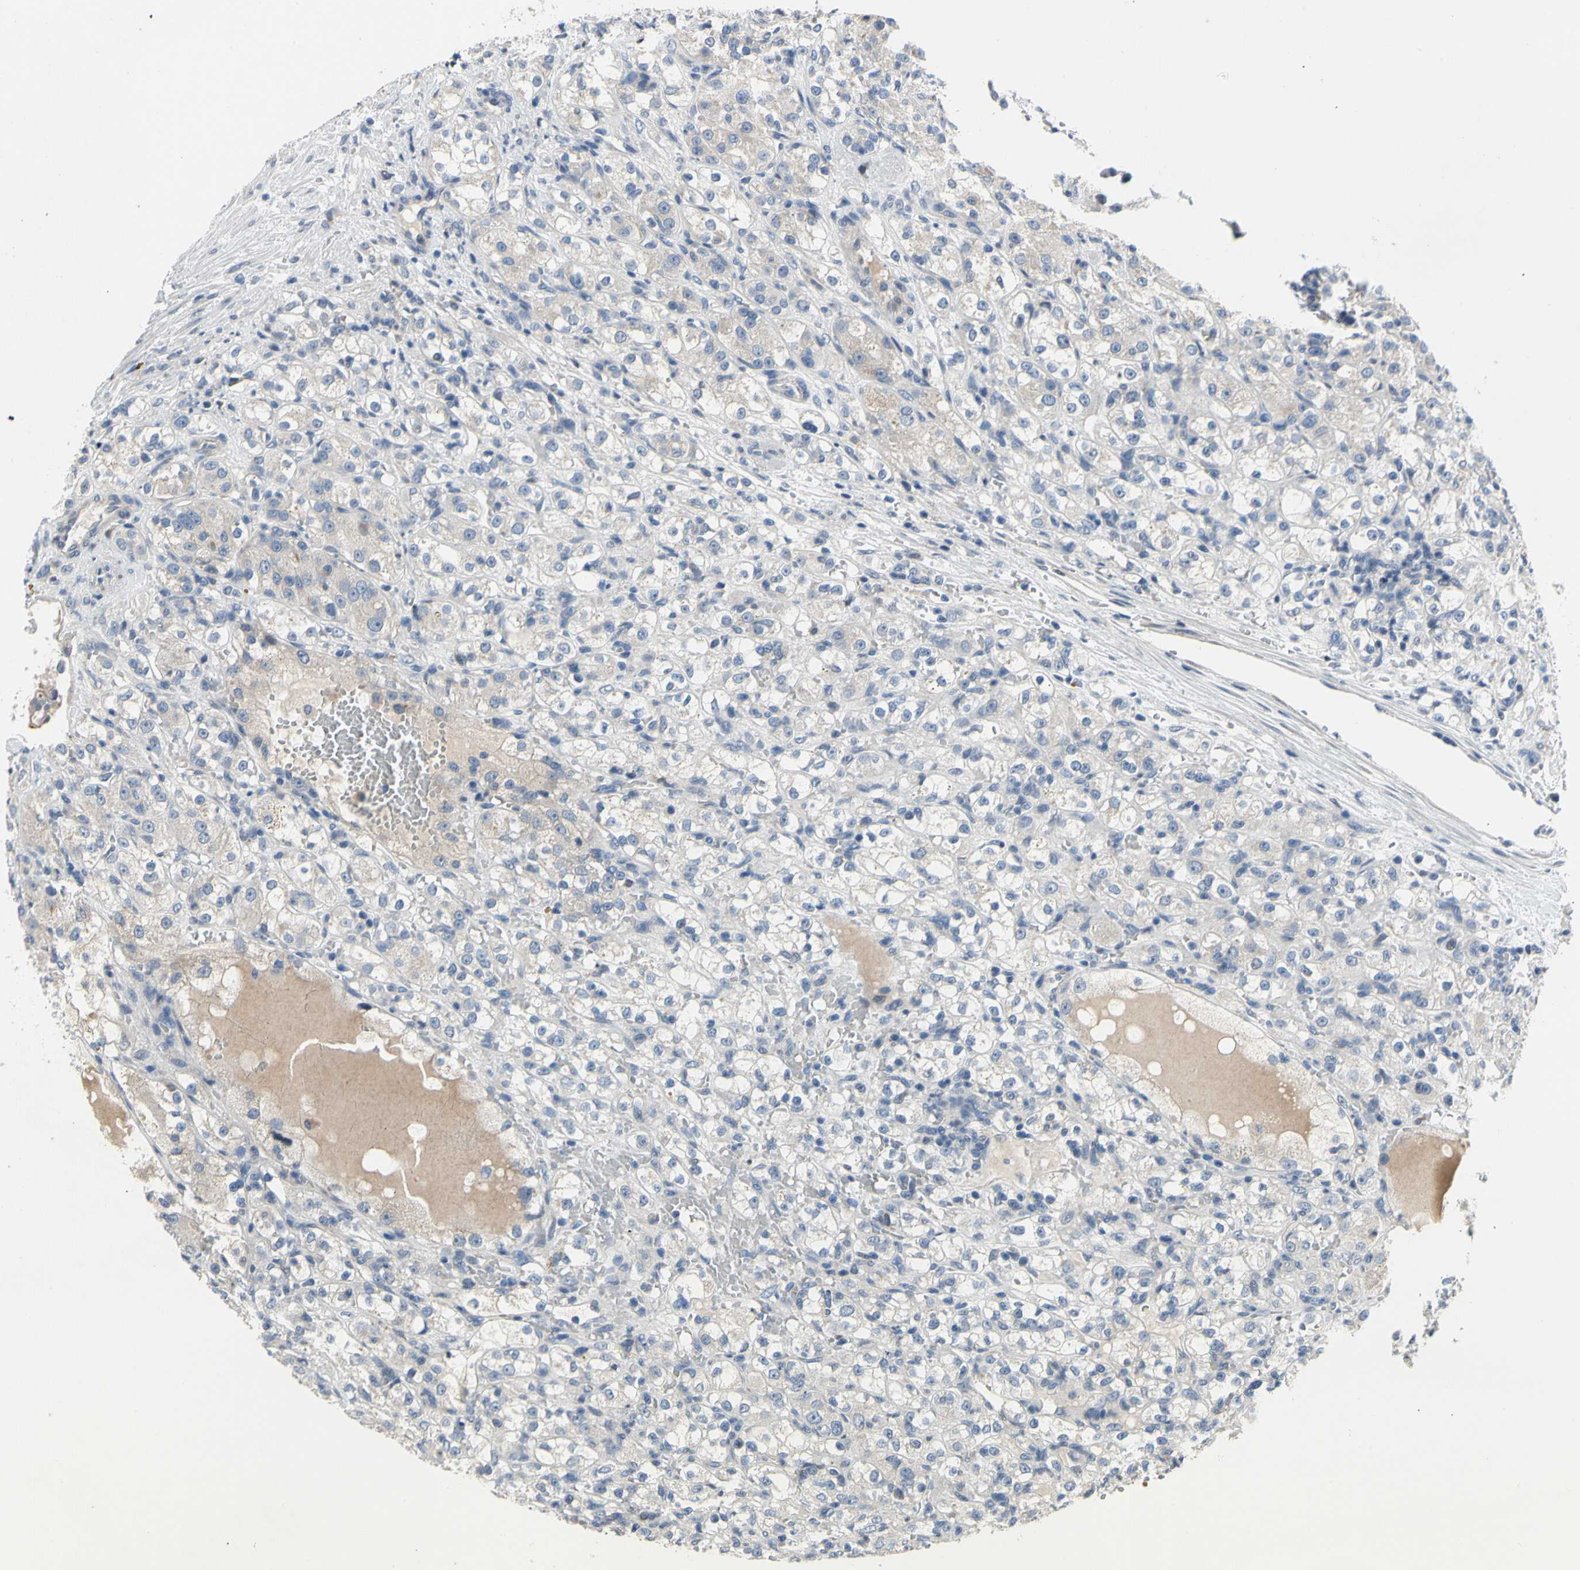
{"staining": {"intensity": "negative", "quantity": "none", "location": "none"}, "tissue": "renal cancer", "cell_type": "Tumor cells", "image_type": "cancer", "snomed": [{"axis": "morphology", "description": "Normal tissue, NOS"}, {"axis": "morphology", "description": "Adenocarcinoma, NOS"}, {"axis": "topography", "description": "Kidney"}], "caption": "This is a image of immunohistochemistry staining of renal cancer (adenocarcinoma), which shows no positivity in tumor cells.", "gene": "NFASC", "patient": {"sex": "male", "age": 61}}